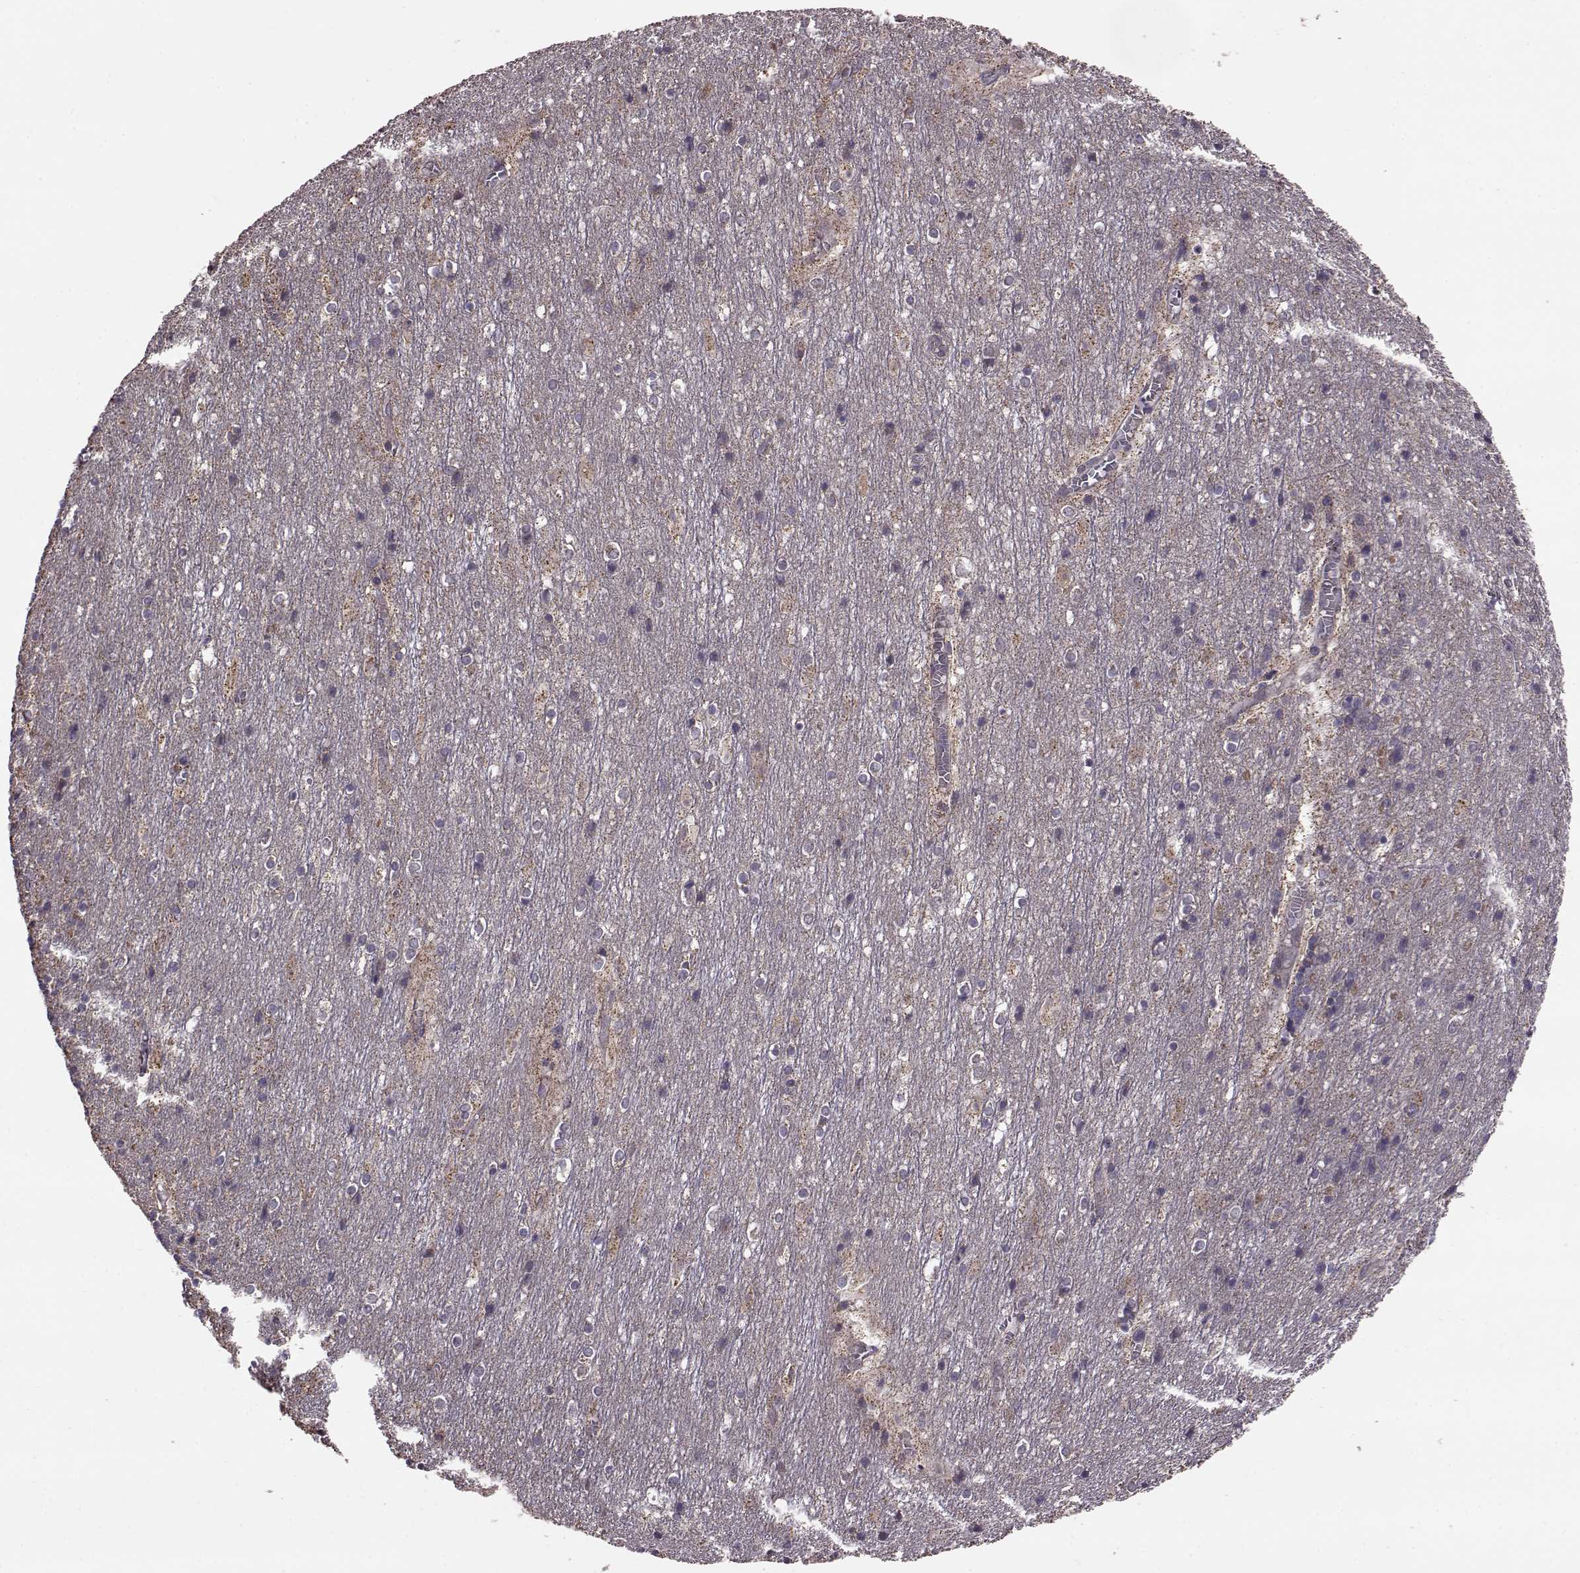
{"staining": {"intensity": "moderate", "quantity": "<25%", "location": "cytoplasmic/membranous"}, "tissue": "cerebellum", "cell_type": "Cells in granular layer", "image_type": "normal", "snomed": [{"axis": "morphology", "description": "Normal tissue, NOS"}, {"axis": "topography", "description": "Cerebellum"}], "caption": "Protein expression analysis of unremarkable human cerebellum reveals moderate cytoplasmic/membranous expression in approximately <25% of cells in granular layer.", "gene": "PUDP", "patient": {"sex": "male", "age": 70}}